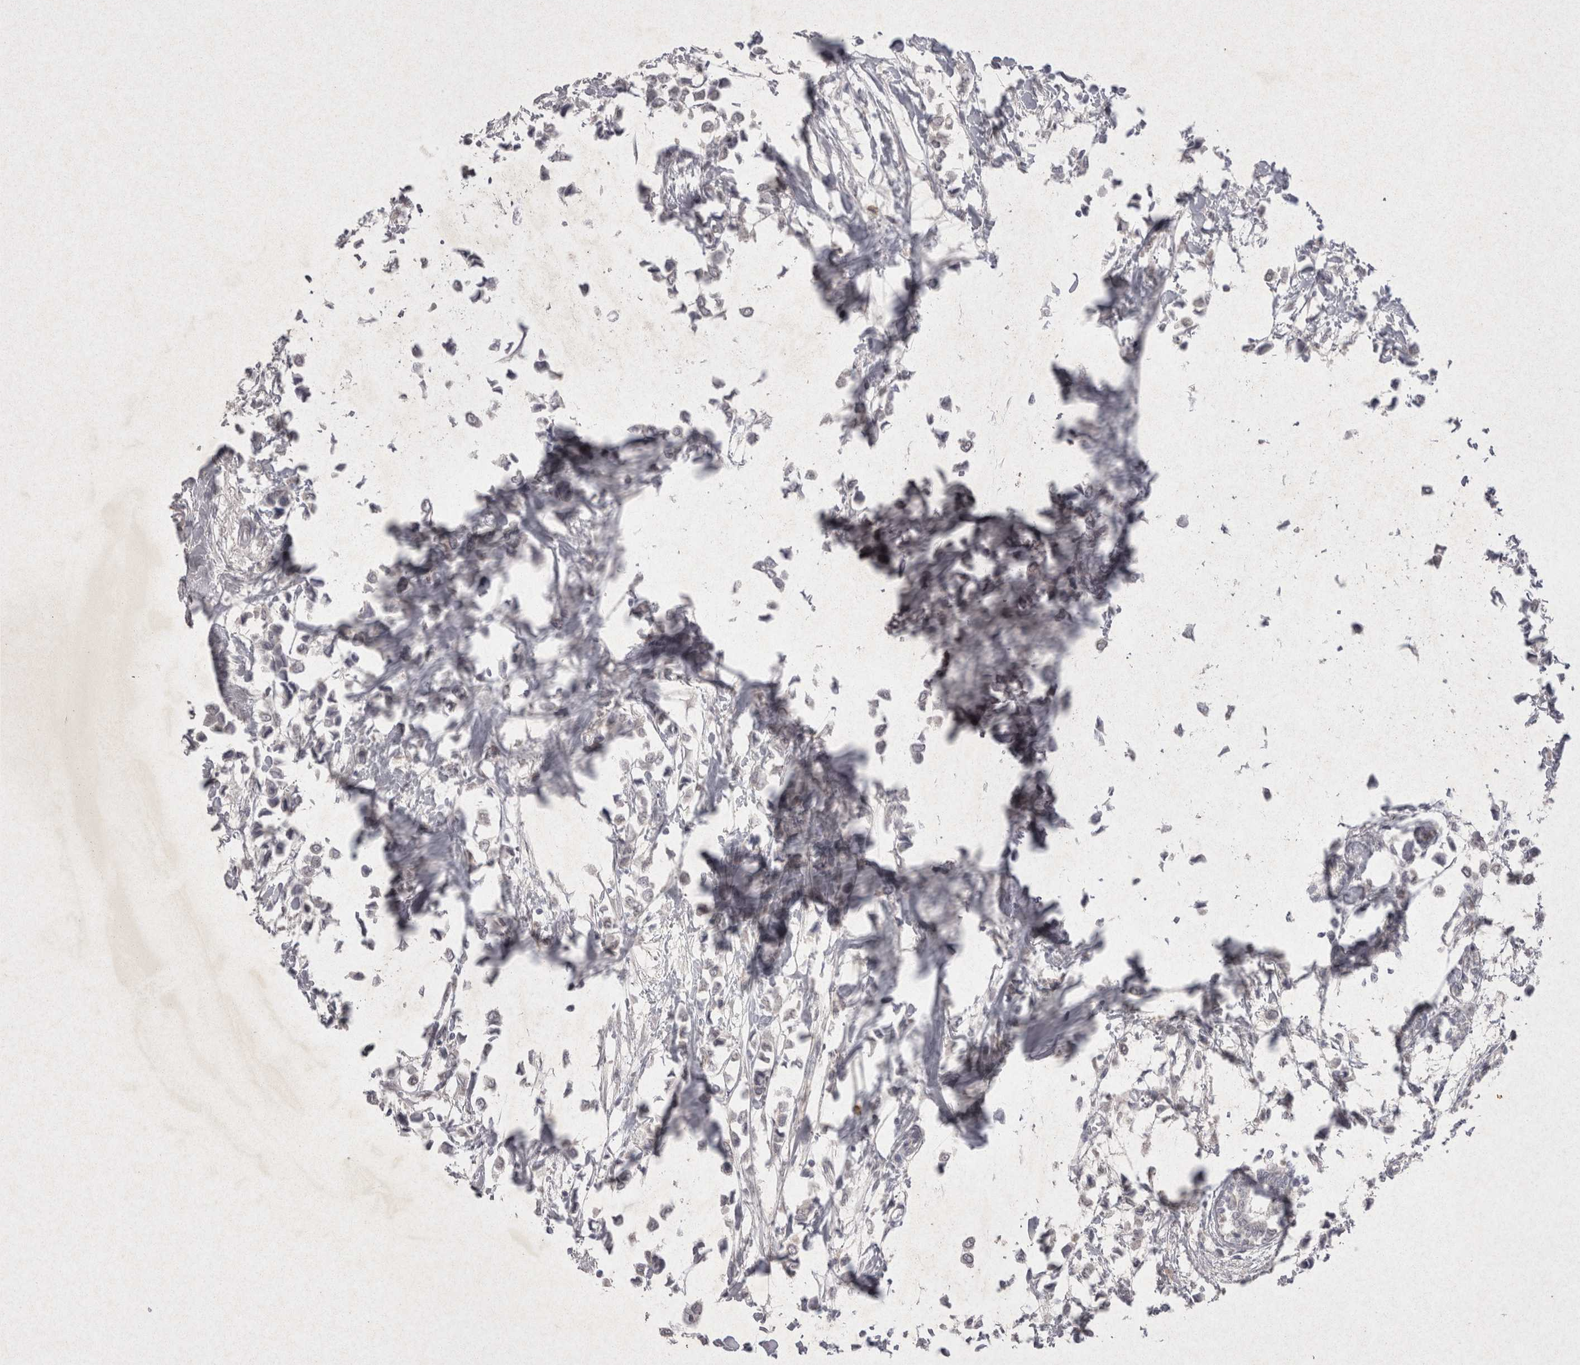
{"staining": {"intensity": "negative", "quantity": "none", "location": "none"}, "tissue": "breast cancer", "cell_type": "Tumor cells", "image_type": "cancer", "snomed": [{"axis": "morphology", "description": "Lobular carcinoma"}, {"axis": "topography", "description": "Breast"}], "caption": "Immunohistochemistry (IHC) photomicrograph of neoplastic tissue: human breast cancer (lobular carcinoma) stained with DAB (3,3'-diaminobenzidine) exhibits no significant protein staining in tumor cells.", "gene": "LYVE1", "patient": {"sex": "female", "age": 51}}